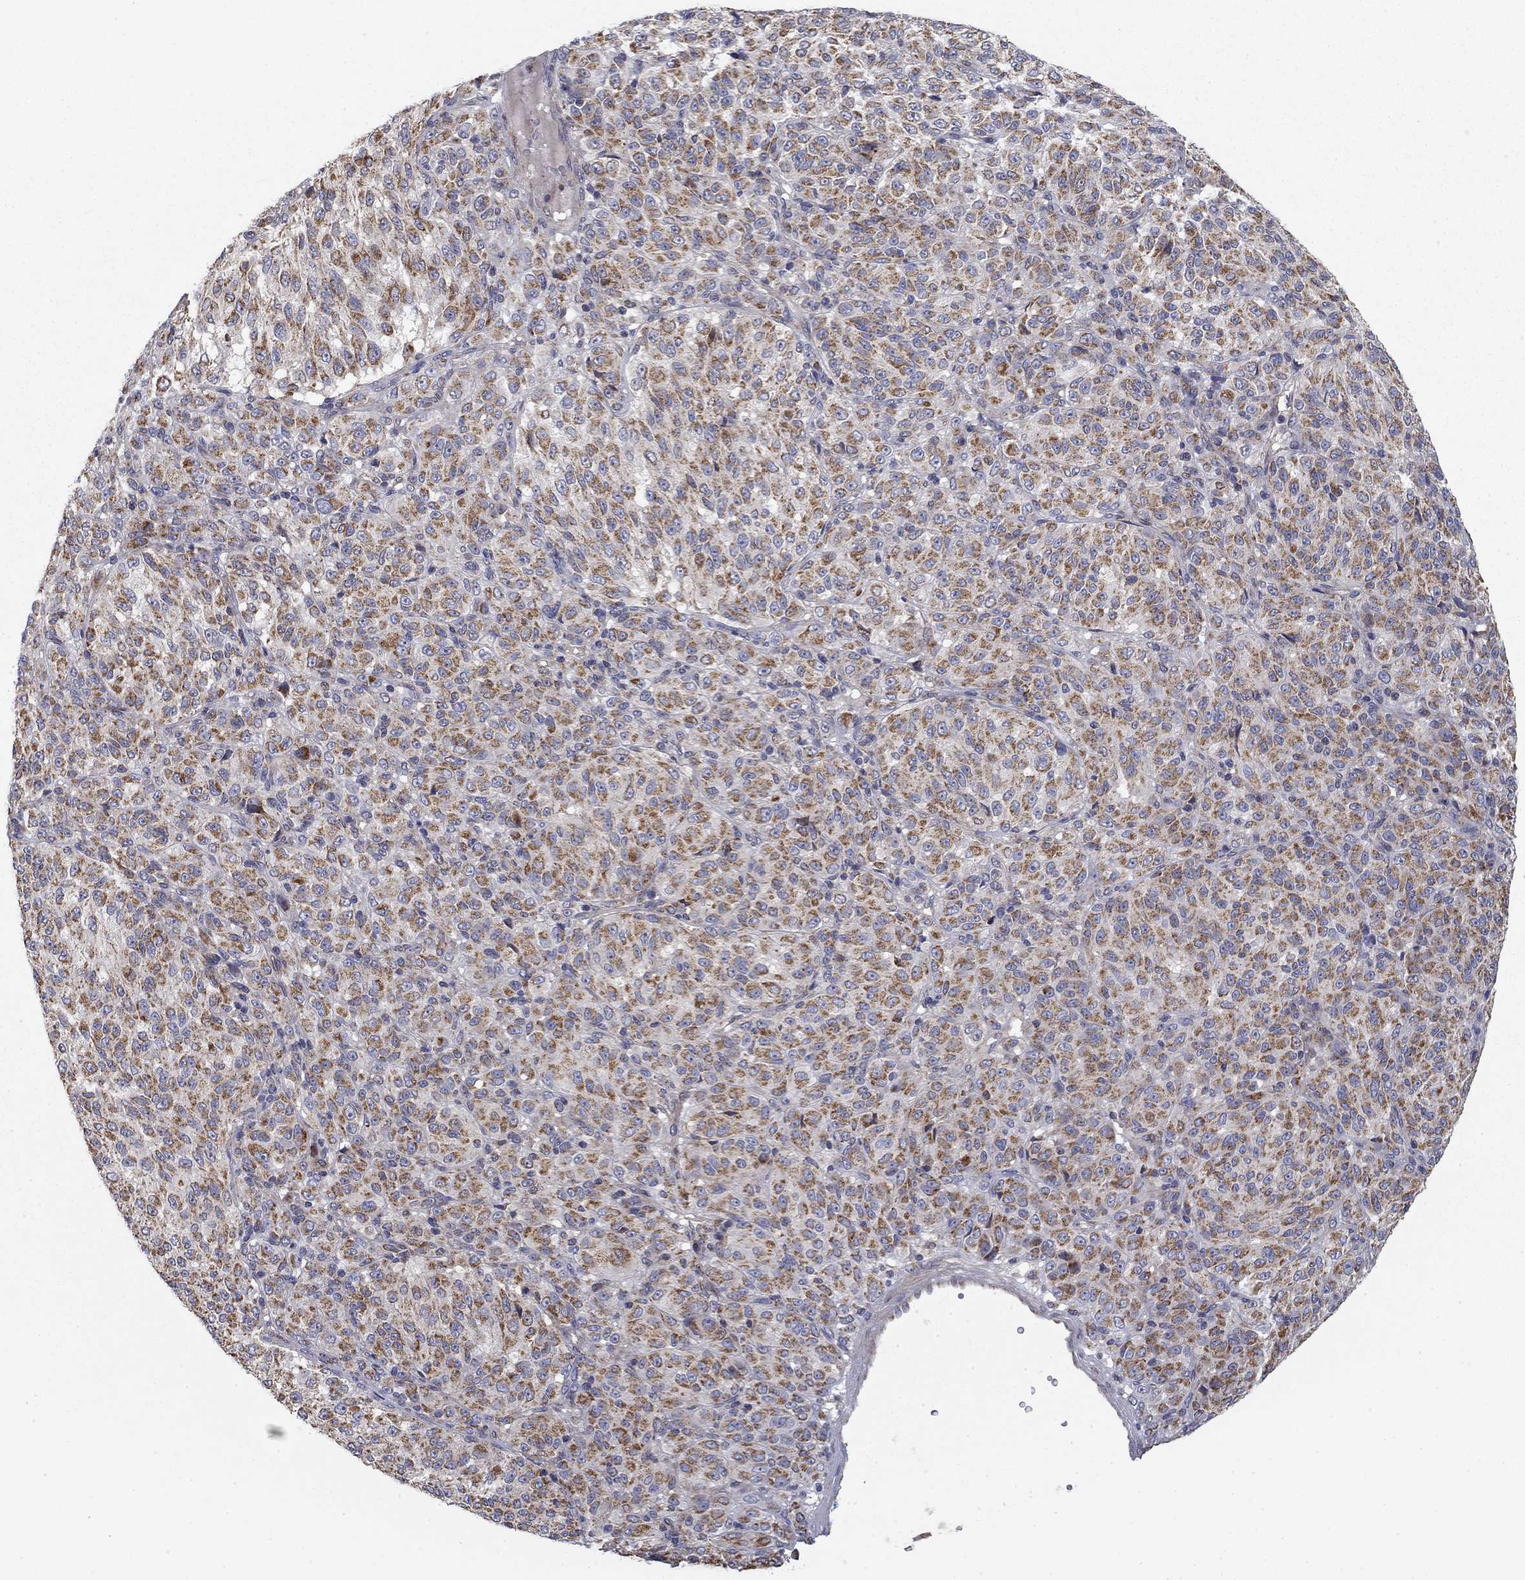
{"staining": {"intensity": "strong", "quantity": ">75%", "location": "cytoplasmic/membranous"}, "tissue": "melanoma", "cell_type": "Tumor cells", "image_type": "cancer", "snomed": [{"axis": "morphology", "description": "Malignant melanoma, Metastatic site"}, {"axis": "topography", "description": "Brain"}], "caption": "Protein expression analysis of malignant melanoma (metastatic site) demonstrates strong cytoplasmic/membranous positivity in approximately >75% of tumor cells.", "gene": "MMAA", "patient": {"sex": "female", "age": 56}}